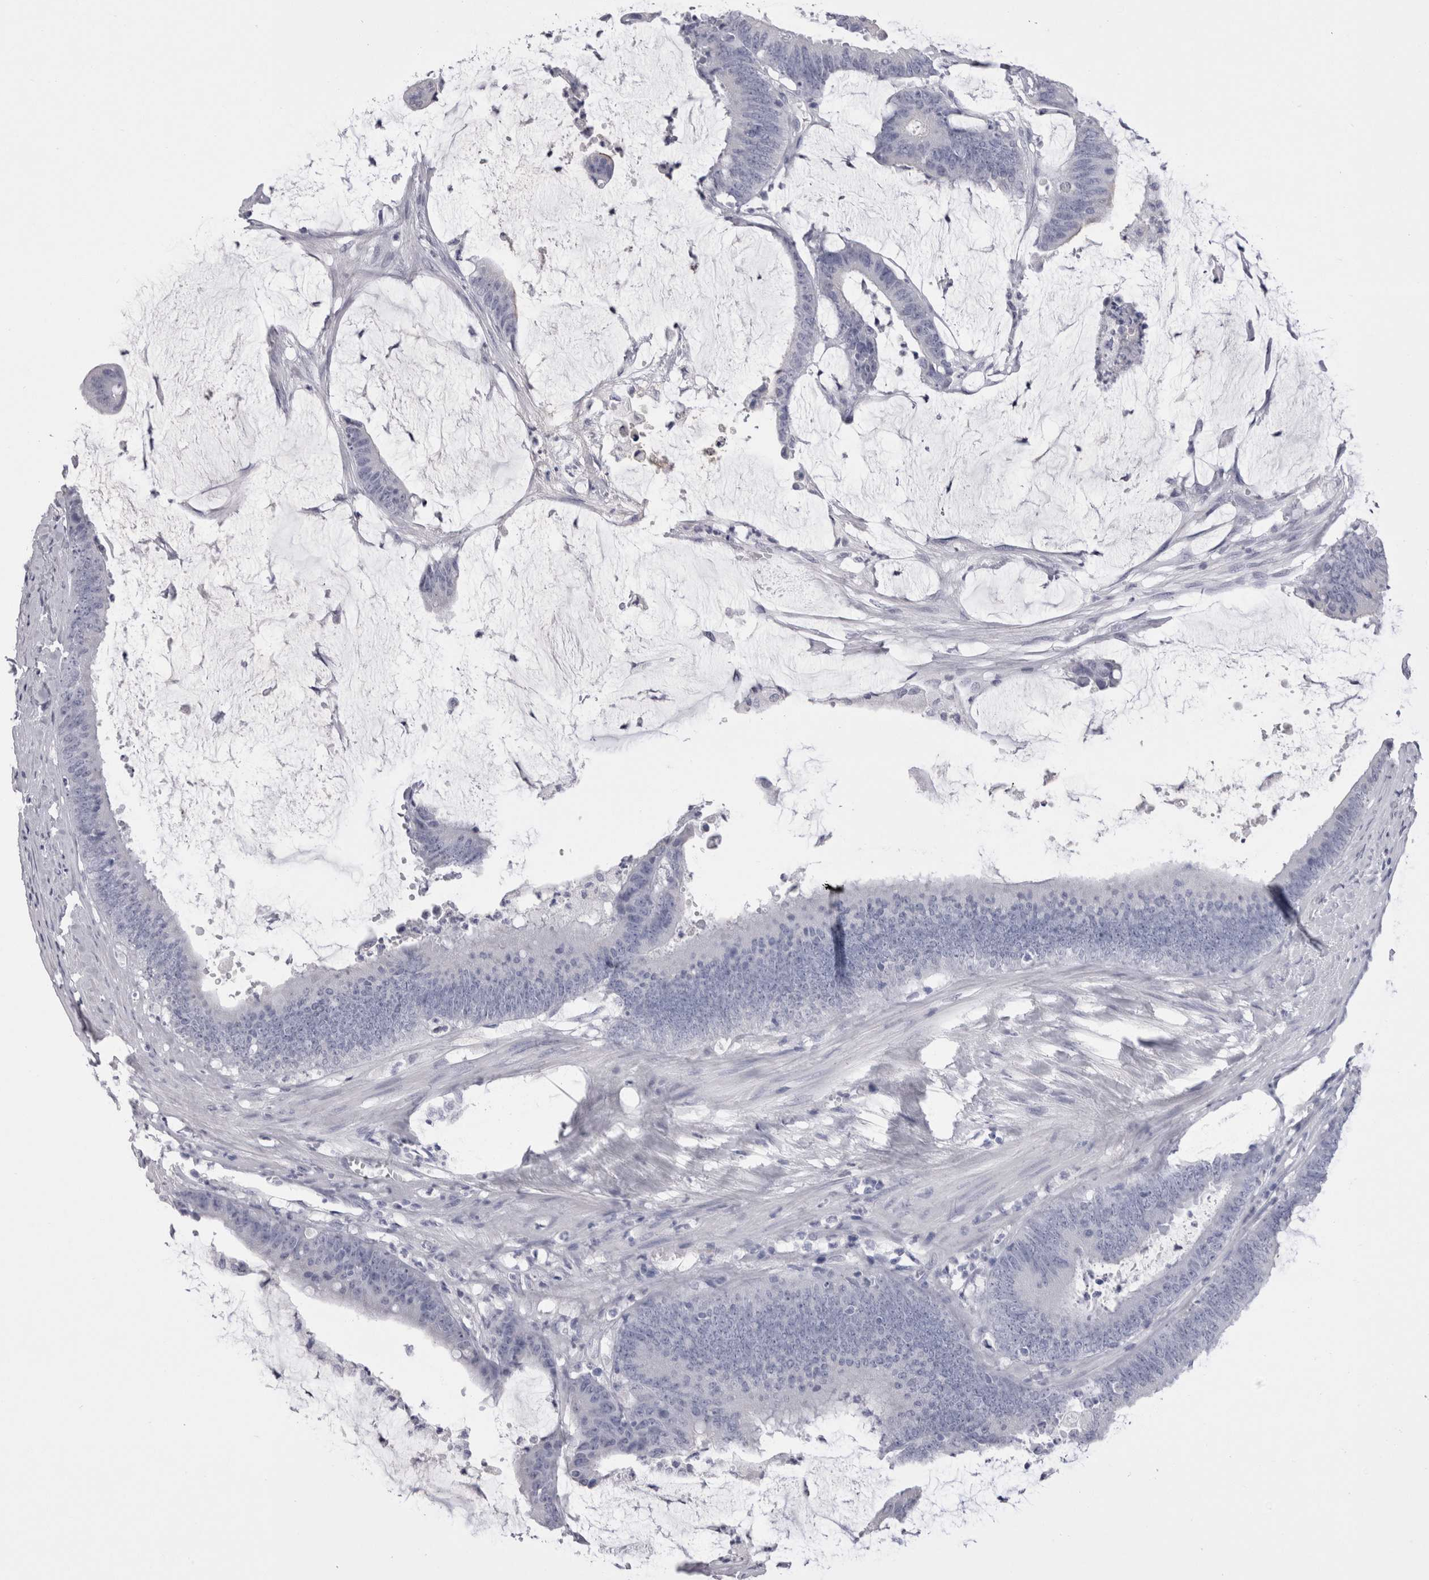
{"staining": {"intensity": "negative", "quantity": "none", "location": "none"}, "tissue": "colorectal cancer", "cell_type": "Tumor cells", "image_type": "cancer", "snomed": [{"axis": "morphology", "description": "Adenocarcinoma, NOS"}, {"axis": "topography", "description": "Rectum"}], "caption": "Tumor cells show no significant protein expression in colorectal adenocarcinoma.", "gene": "CDHR5", "patient": {"sex": "female", "age": 66}}